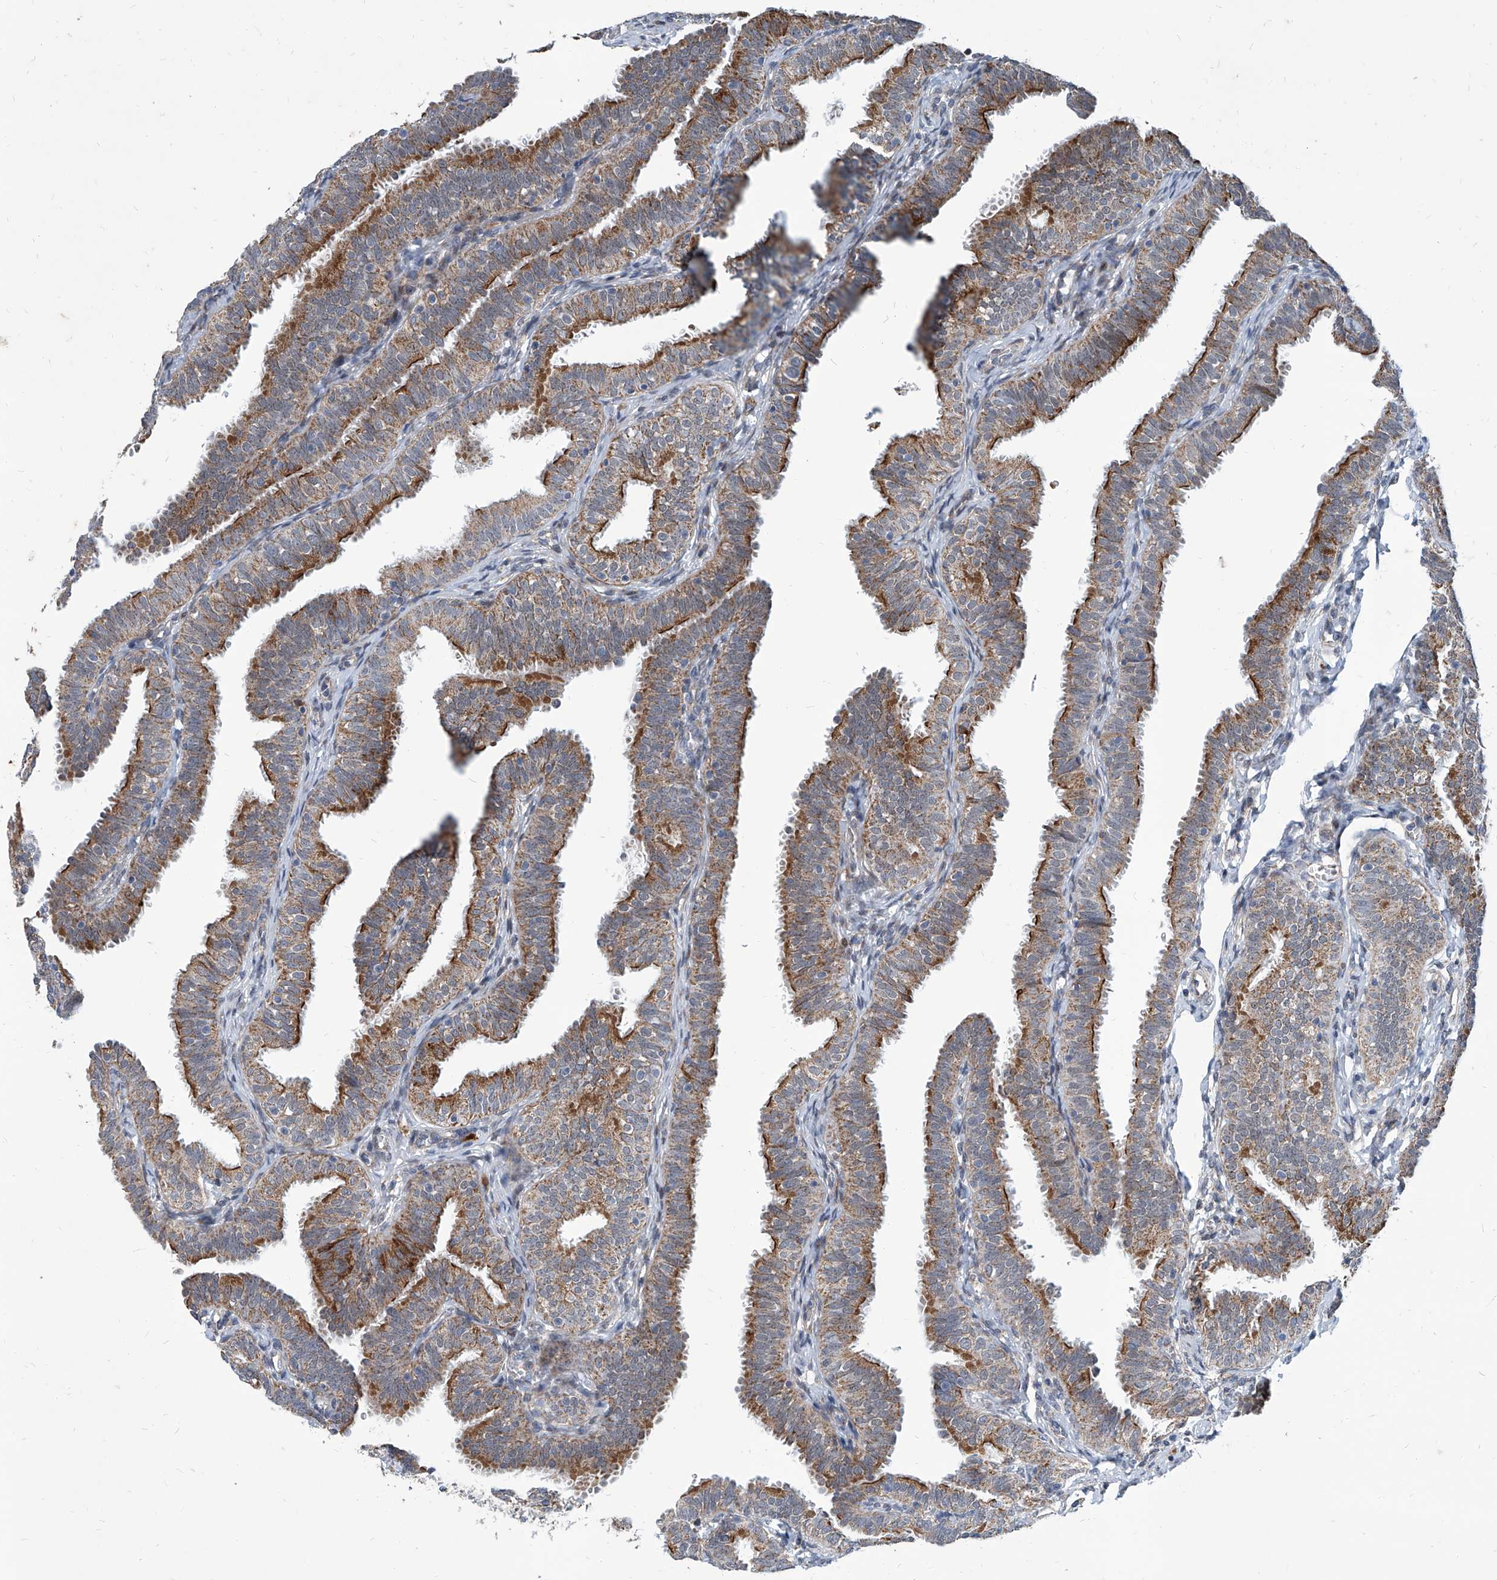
{"staining": {"intensity": "strong", "quantity": "25%-75%", "location": "cytoplasmic/membranous"}, "tissue": "fallopian tube", "cell_type": "Glandular cells", "image_type": "normal", "snomed": [{"axis": "morphology", "description": "Normal tissue, NOS"}, {"axis": "topography", "description": "Fallopian tube"}], "caption": "Fallopian tube stained for a protein (brown) reveals strong cytoplasmic/membranous positive positivity in approximately 25%-75% of glandular cells.", "gene": "USP48", "patient": {"sex": "female", "age": 35}}